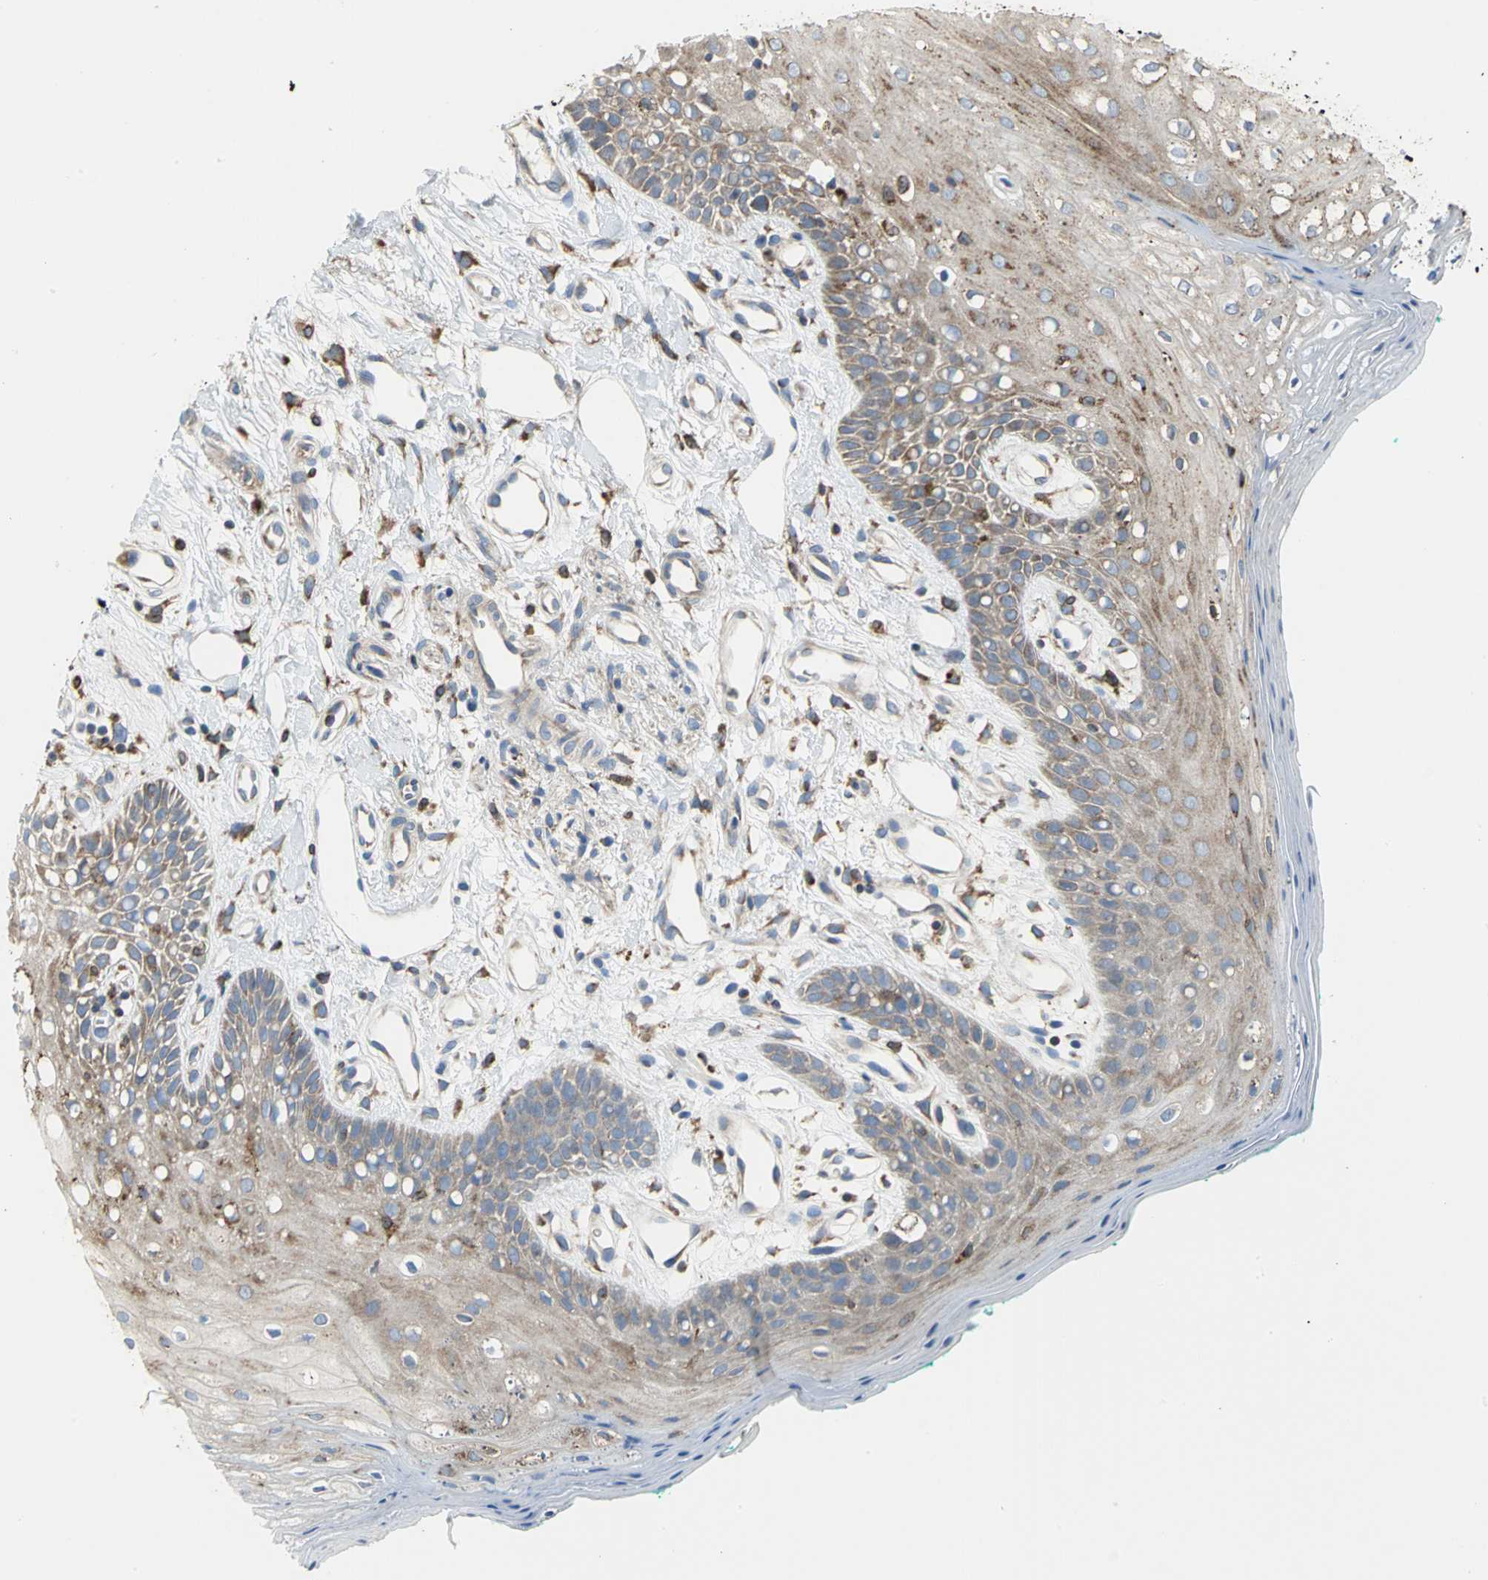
{"staining": {"intensity": "moderate", "quantity": ">75%", "location": "cytoplasmic/membranous"}, "tissue": "oral mucosa", "cell_type": "Squamous epithelial cells", "image_type": "normal", "snomed": [{"axis": "morphology", "description": "Normal tissue, NOS"}, {"axis": "morphology", "description": "Squamous cell carcinoma, NOS"}, {"axis": "topography", "description": "Skeletal muscle"}, {"axis": "topography", "description": "Oral tissue"}, {"axis": "topography", "description": "Head-Neck"}], "caption": "Immunohistochemistry (IHC) (DAB (3,3'-diaminobenzidine)) staining of normal oral mucosa shows moderate cytoplasmic/membranous protein positivity in about >75% of squamous epithelial cells.", "gene": "SDF2L1", "patient": {"sex": "female", "age": 84}}